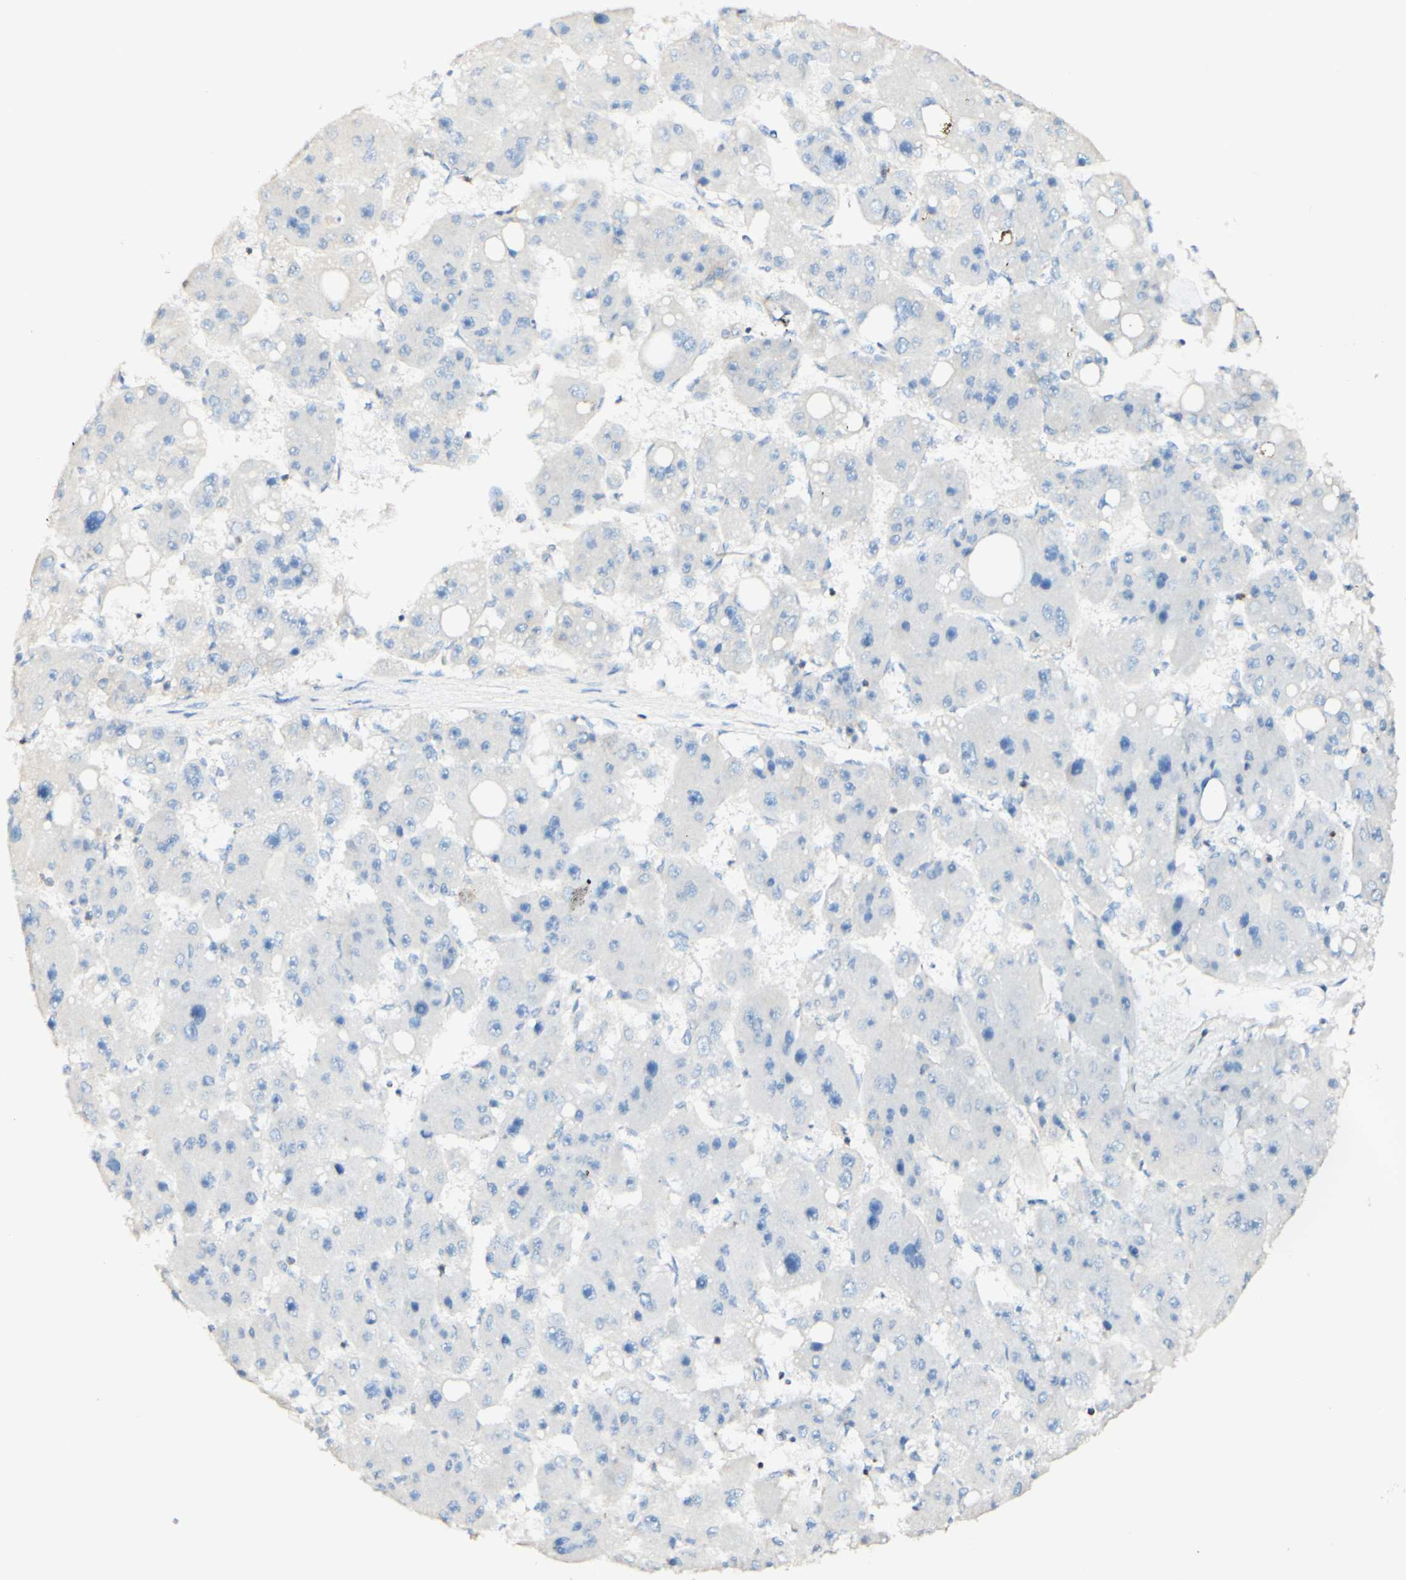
{"staining": {"intensity": "negative", "quantity": "none", "location": "none"}, "tissue": "liver cancer", "cell_type": "Tumor cells", "image_type": "cancer", "snomed": [{"axis": "morphology", "description": "Carcinoma, Hepatocellular, NOS"}, {"axis": "topography", "description": "Liver"}], "caption": "A photomicrograph of human liver cancer is negative for staining in tumor cells.", "gene": "OXCT1", "patient": {"sex": "female", "age": 61}}